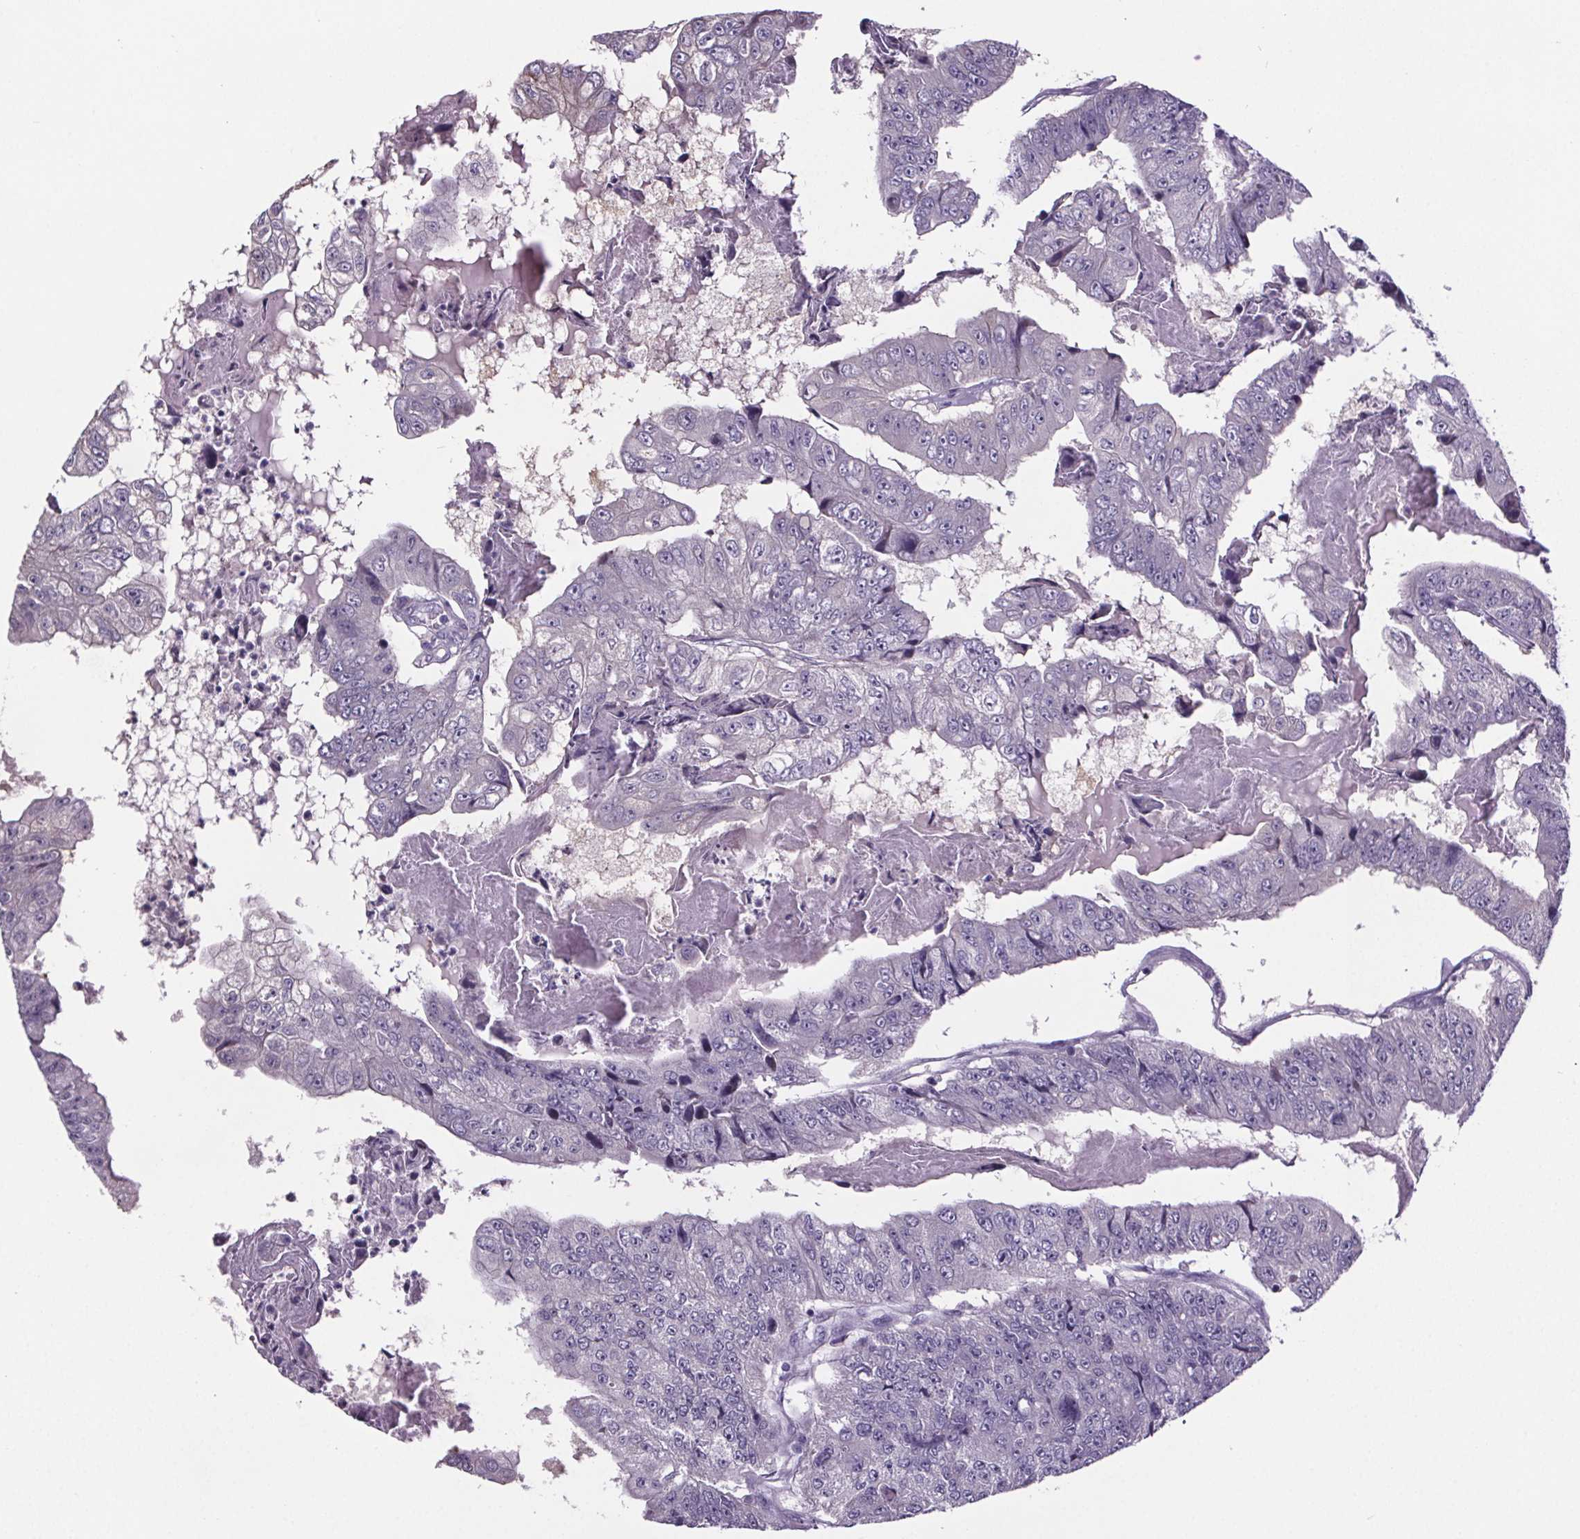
{"staining": {"intensity": "negative", "quantity": "none", "location": "none"}, "tissue": "colorectal cancer", "cell_type": "Tumor cells", "image_type": "cancer", "snomed": [{"axis": "morphology", "description": "Adenocarcinoma, NOS"}, {"axis": "topography", "description": "Colon"}], "caption": "High power microscopy histopathology image of an immunohistochemistry (IHC) image of adenocarcinoma (colorectal), revealing no significant staining in tumor cells. (Immunohistochemistry (ihc), brightfield microscopy, high magnification).", "gene": "CUBN", "patient": {"sex": "female", "age": 67}}